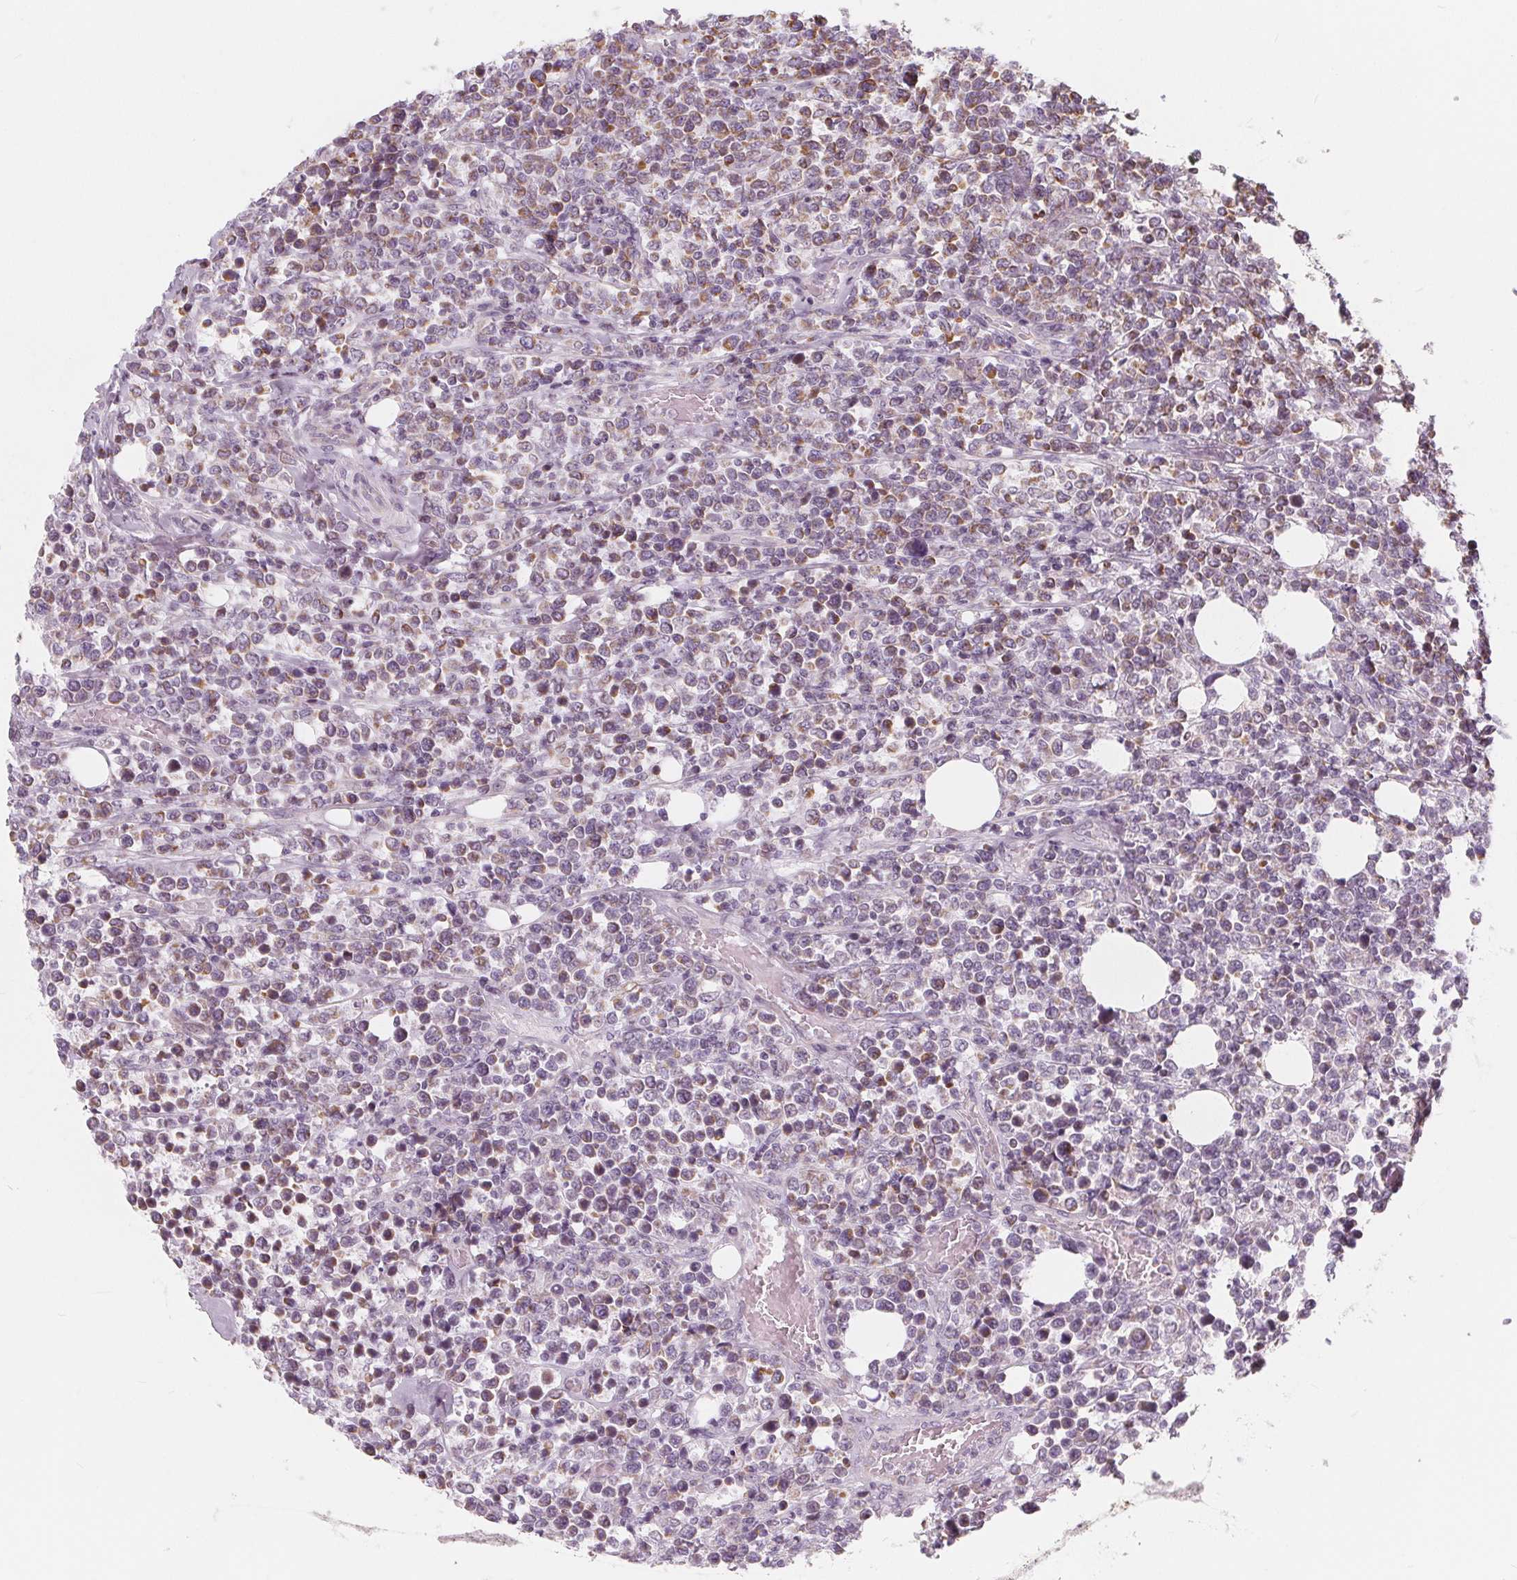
{"staining": {"intensity": "moderate", "quantity": "25%-75%", "location": "cytoplasmic/membranous"}, "tissue": "lymphoma", "cell_type": "Tumor cells", "image_type": "cancer", "snomed": [{"axis": "morphology", "description": "Malignant lymphoma, non-Hodgkin's type, High grade"}, {"axis": "topography", "description": "Soft tissue"}], "caption": "Protein expression analysis of high-grade malignant lymphoma, non-Hodgkin's type shows moderate cytoplasmic/membranous positivity in approximately 25%-75% of tumor cells.", "gene": "NUP210L", "patient": {"sex": "female", "age": 56}}